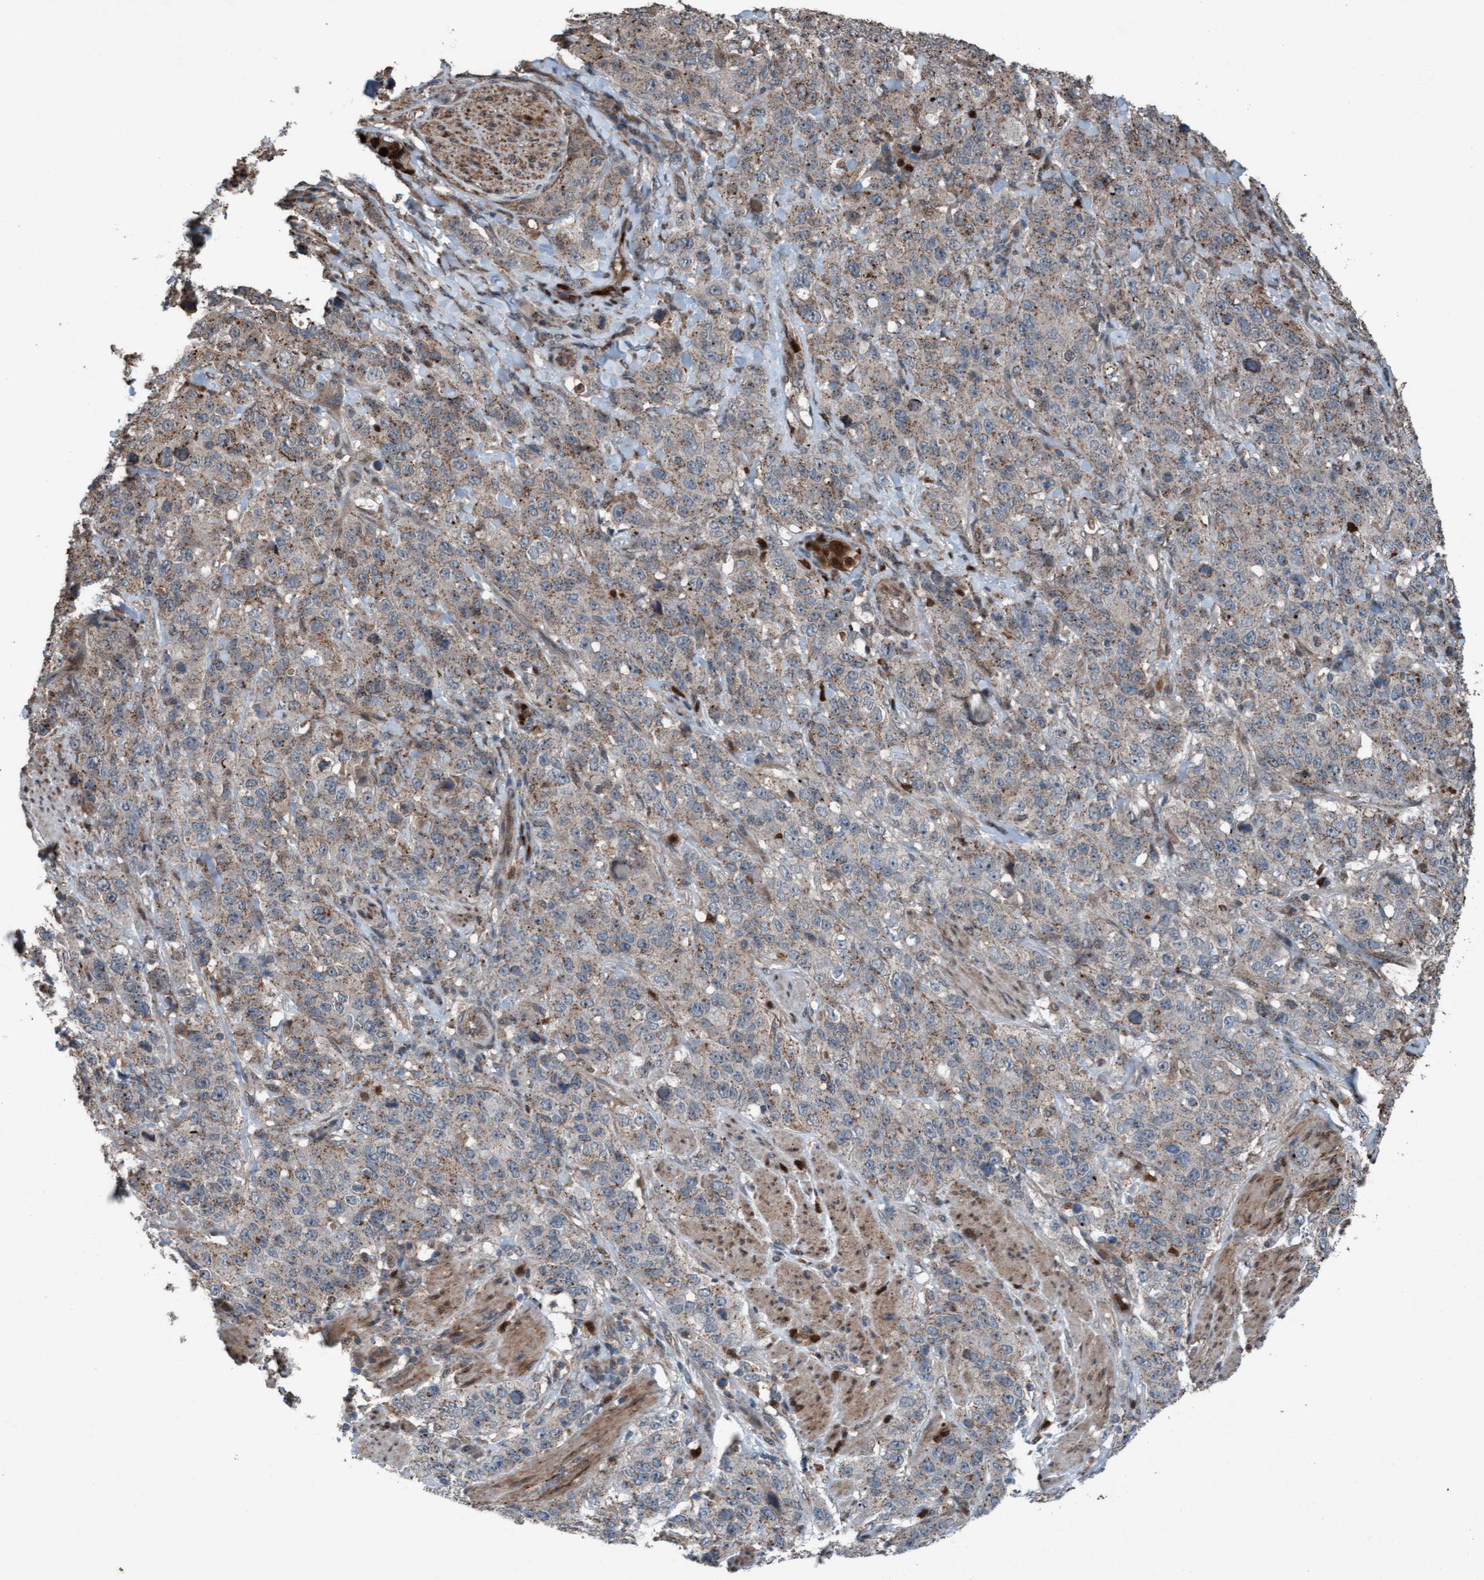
{"staining": {"intensity": "weak", "quantity": ">75%", "location": "cytoplasmic/membranous"}, "tissue": "stomach cancer", "cell_type": "Tumor cells", "image_type": "cancer", "snomed": [{"axis": "morphology", "description": "Adenocarcinoma, NOS"}, {"axis": "topography", "description": "Stomach"}], "caption": "Tumor cells display low levels of weak cytoplasmic/membranous expression in about >75% of cells in human stomach cancer.", "gene": "PLXNB2", "patient": {"sex": "male", "age": 48}}